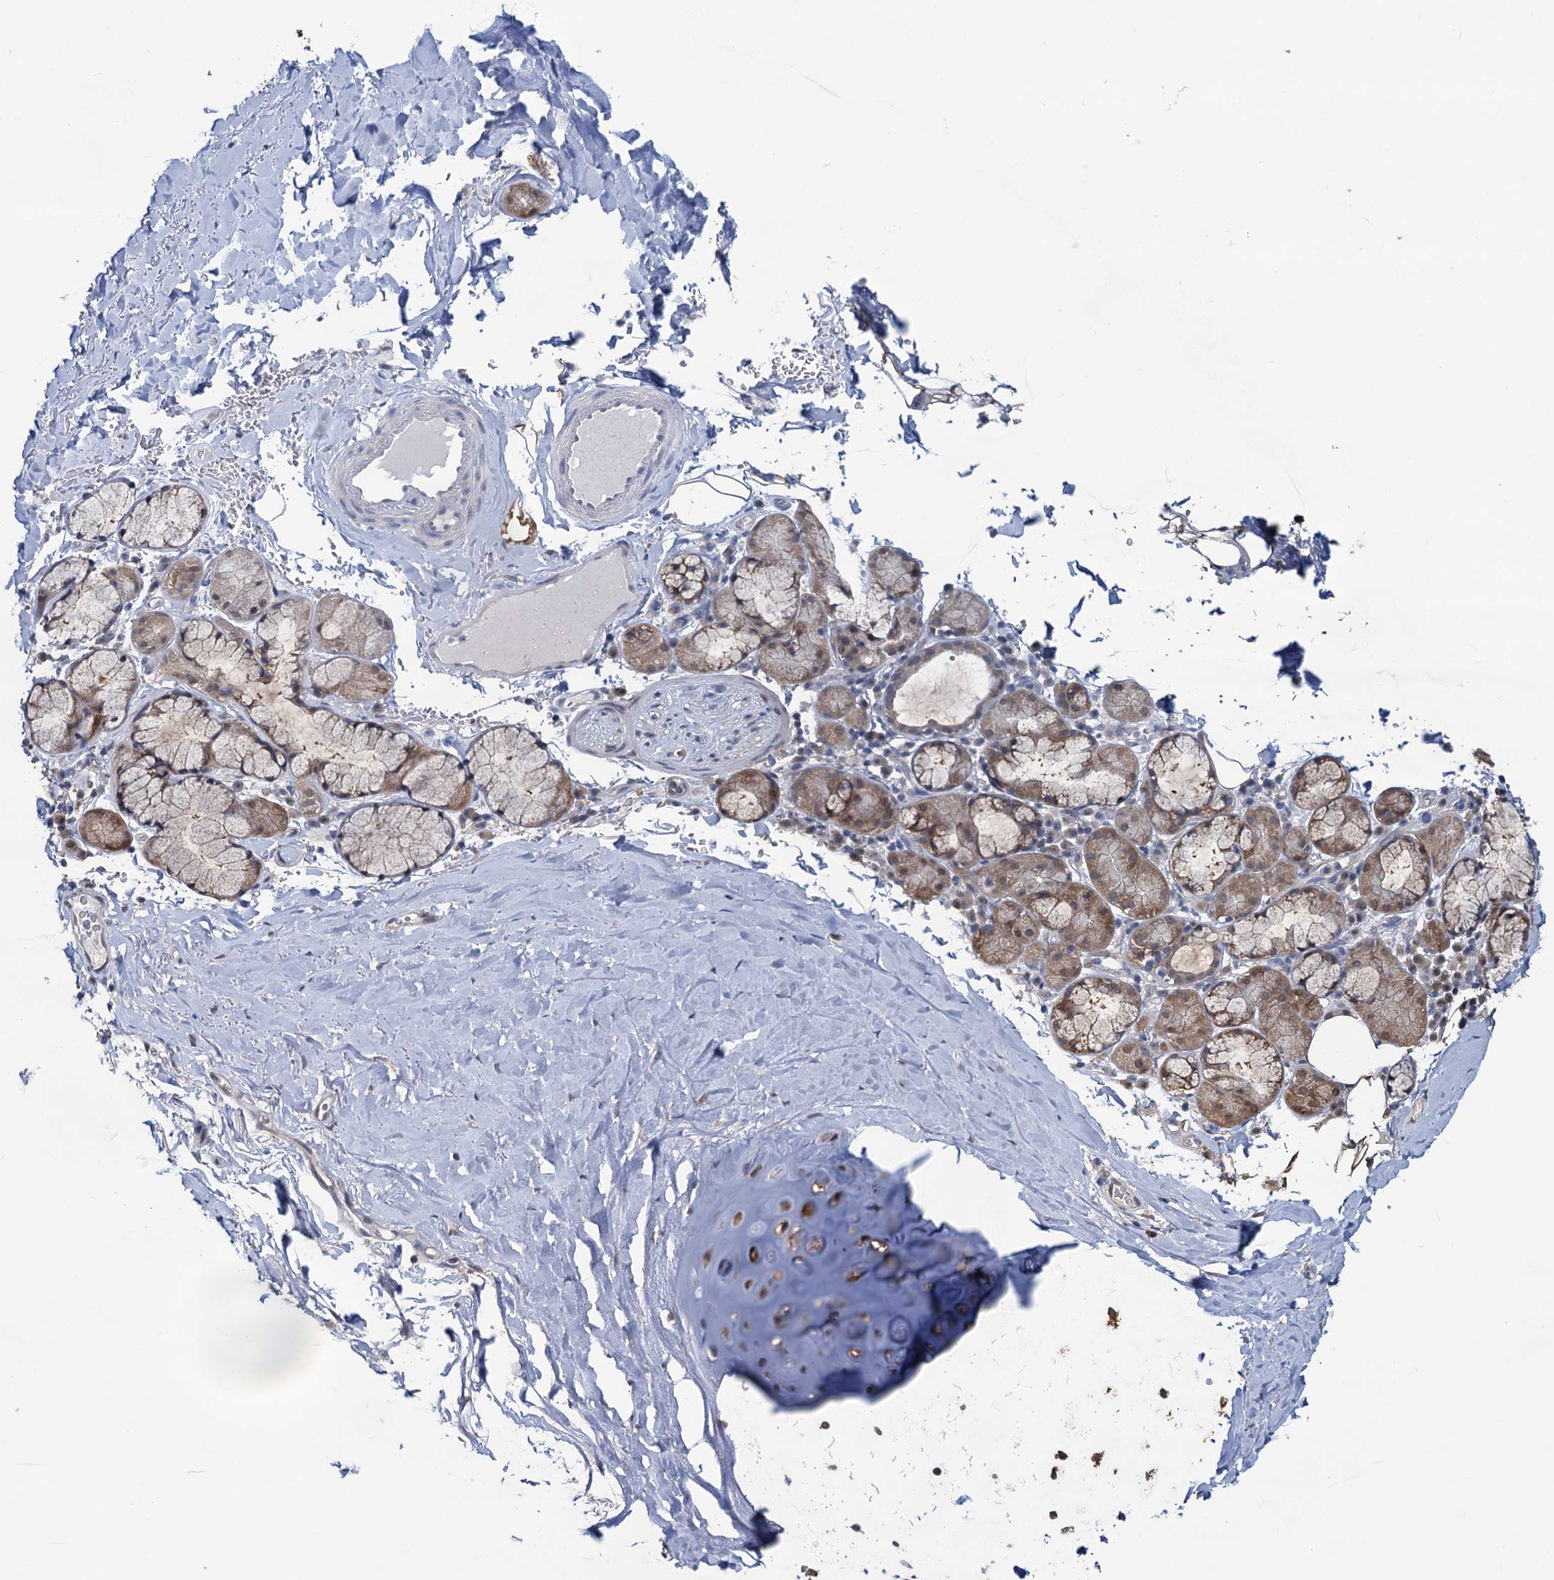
{"staining": {"intensity": "weak", "quantity": "25%-75%", "location": "cytoplasmic/membranous"}, "tissue": "adipose tissue", "cell_type": "Adipocytes", "image_type": "normal", "snomed": [{"axis": "morphology", "description": "Normal tissue, NOS"}, {"axis": "topography", "description": "Lymph node"}, {"axis": "topography", "description": "Bronchus"}], "caption": "Immunohistochemical staining of normal adipose tissue reveals 25%-75% levels of weak cytoplasmic/membranous protein staining in about 25%-75% of adipocytes. (Brightfield microscopy of DAB IHC at high magnification).", "gene": "RTKN2", "patient": {"sex": "male", "age": 63}}